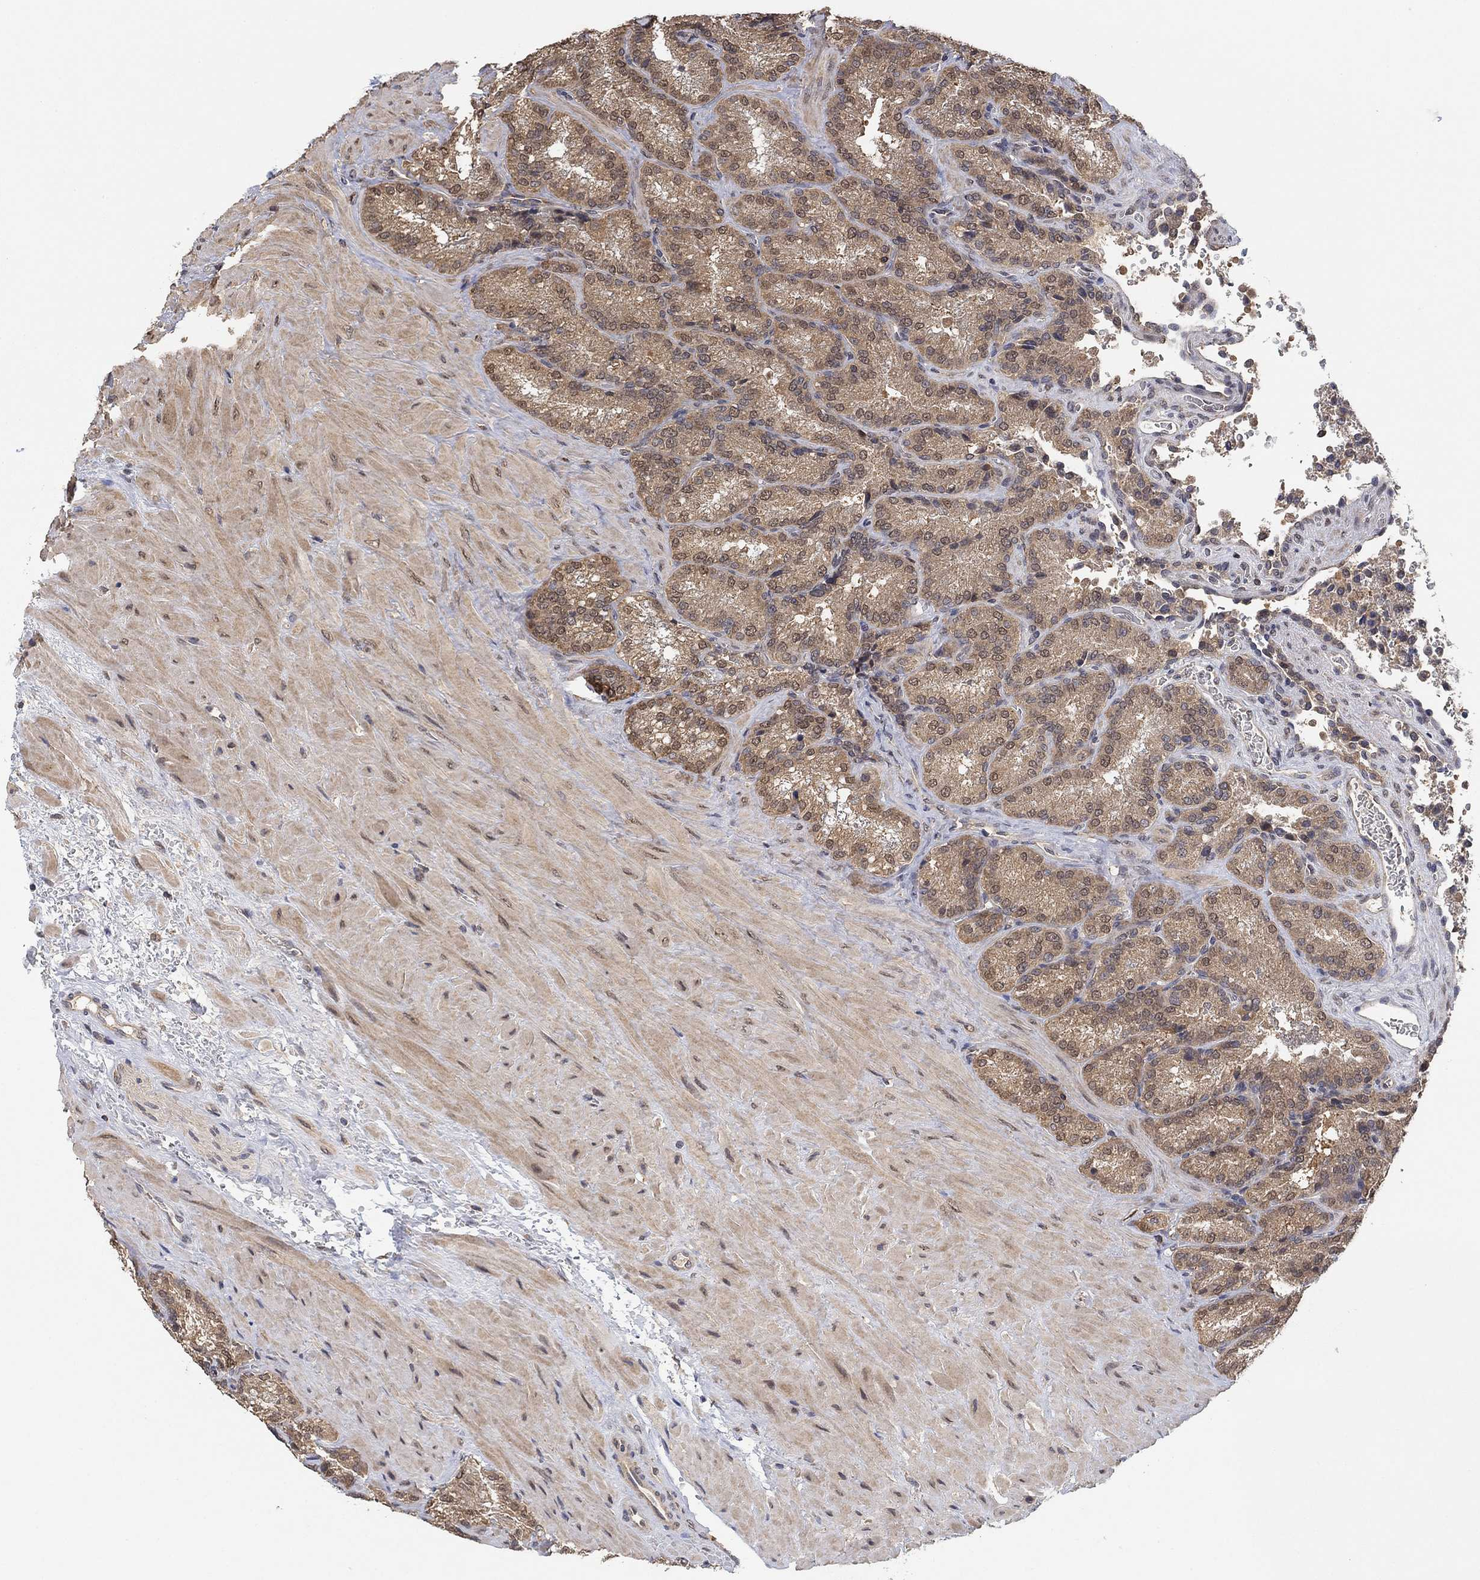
{"staining": {"intensity": "weak", "quantity": "25%-75%", "location": "cytoplasmic/membranous"}, "tissue": "seminal vesicle", "cell_type": "Glandular cells", "image_type": "normal", "snomed": [{"axis": "morphology", "description": "Normal tissue, NOS"}, {"axis": "topography", "description": "Seminal veicle"}], "caption": "Immunohistochemistry (IHC) photomicrograph of normal seminal vesicle stained for a protein (brown), which reveals low levels of weak cytoplasmic/membranous staining in about 25%-75% of glandular cells.", "gene": "CCDC43", "patient": {"sex": "male", "age": 37}}